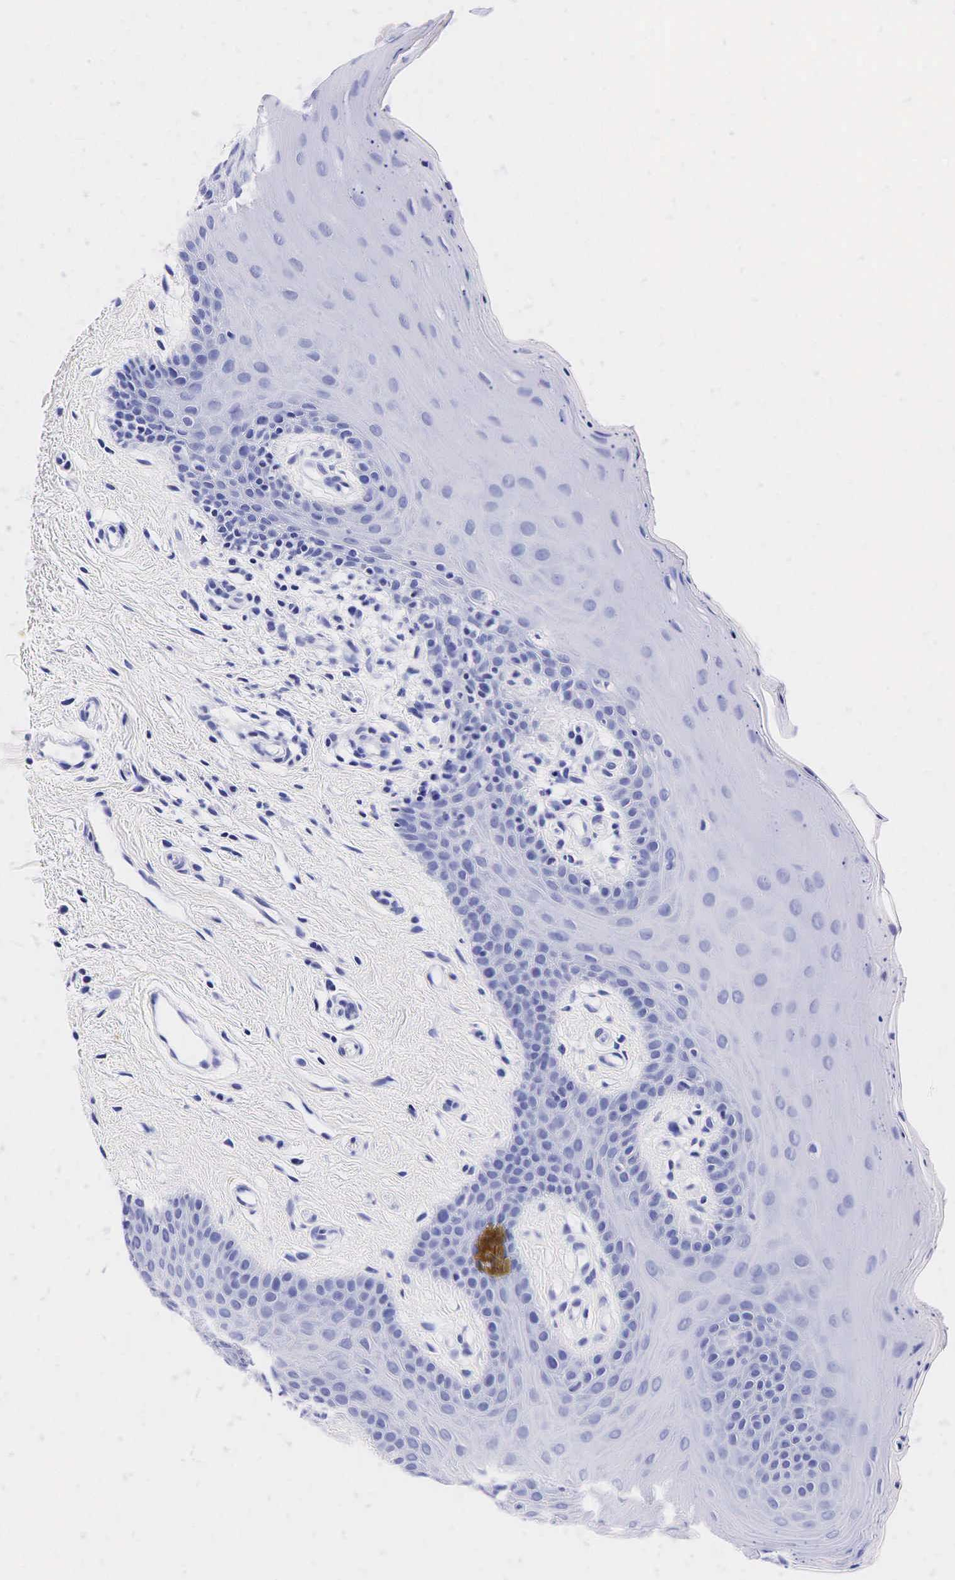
{"staining": {"intensity": "negative", "quantity": "none", "location": "none"}, "tissue": "oral mucosa", "cell_type": "Squamous epithelial cells", "image_type": "normal", "snomed": [{"axis": "morphology", "description": "Normal tissue, NOS"}, {"axis": "topography", "description": "Oral tissue"}], "caption": "IHC of normal oral mucosa shows no staining in squamous epithelial cells. Brightfield microscopy of immunohistochemistry stained with DAB (3,3'-diaminobenzidine) (brown) and hematoxylin (blue), captured at high magnification.", "gene": "KLK3", "patient": {"sex": "male", "age": 14}}